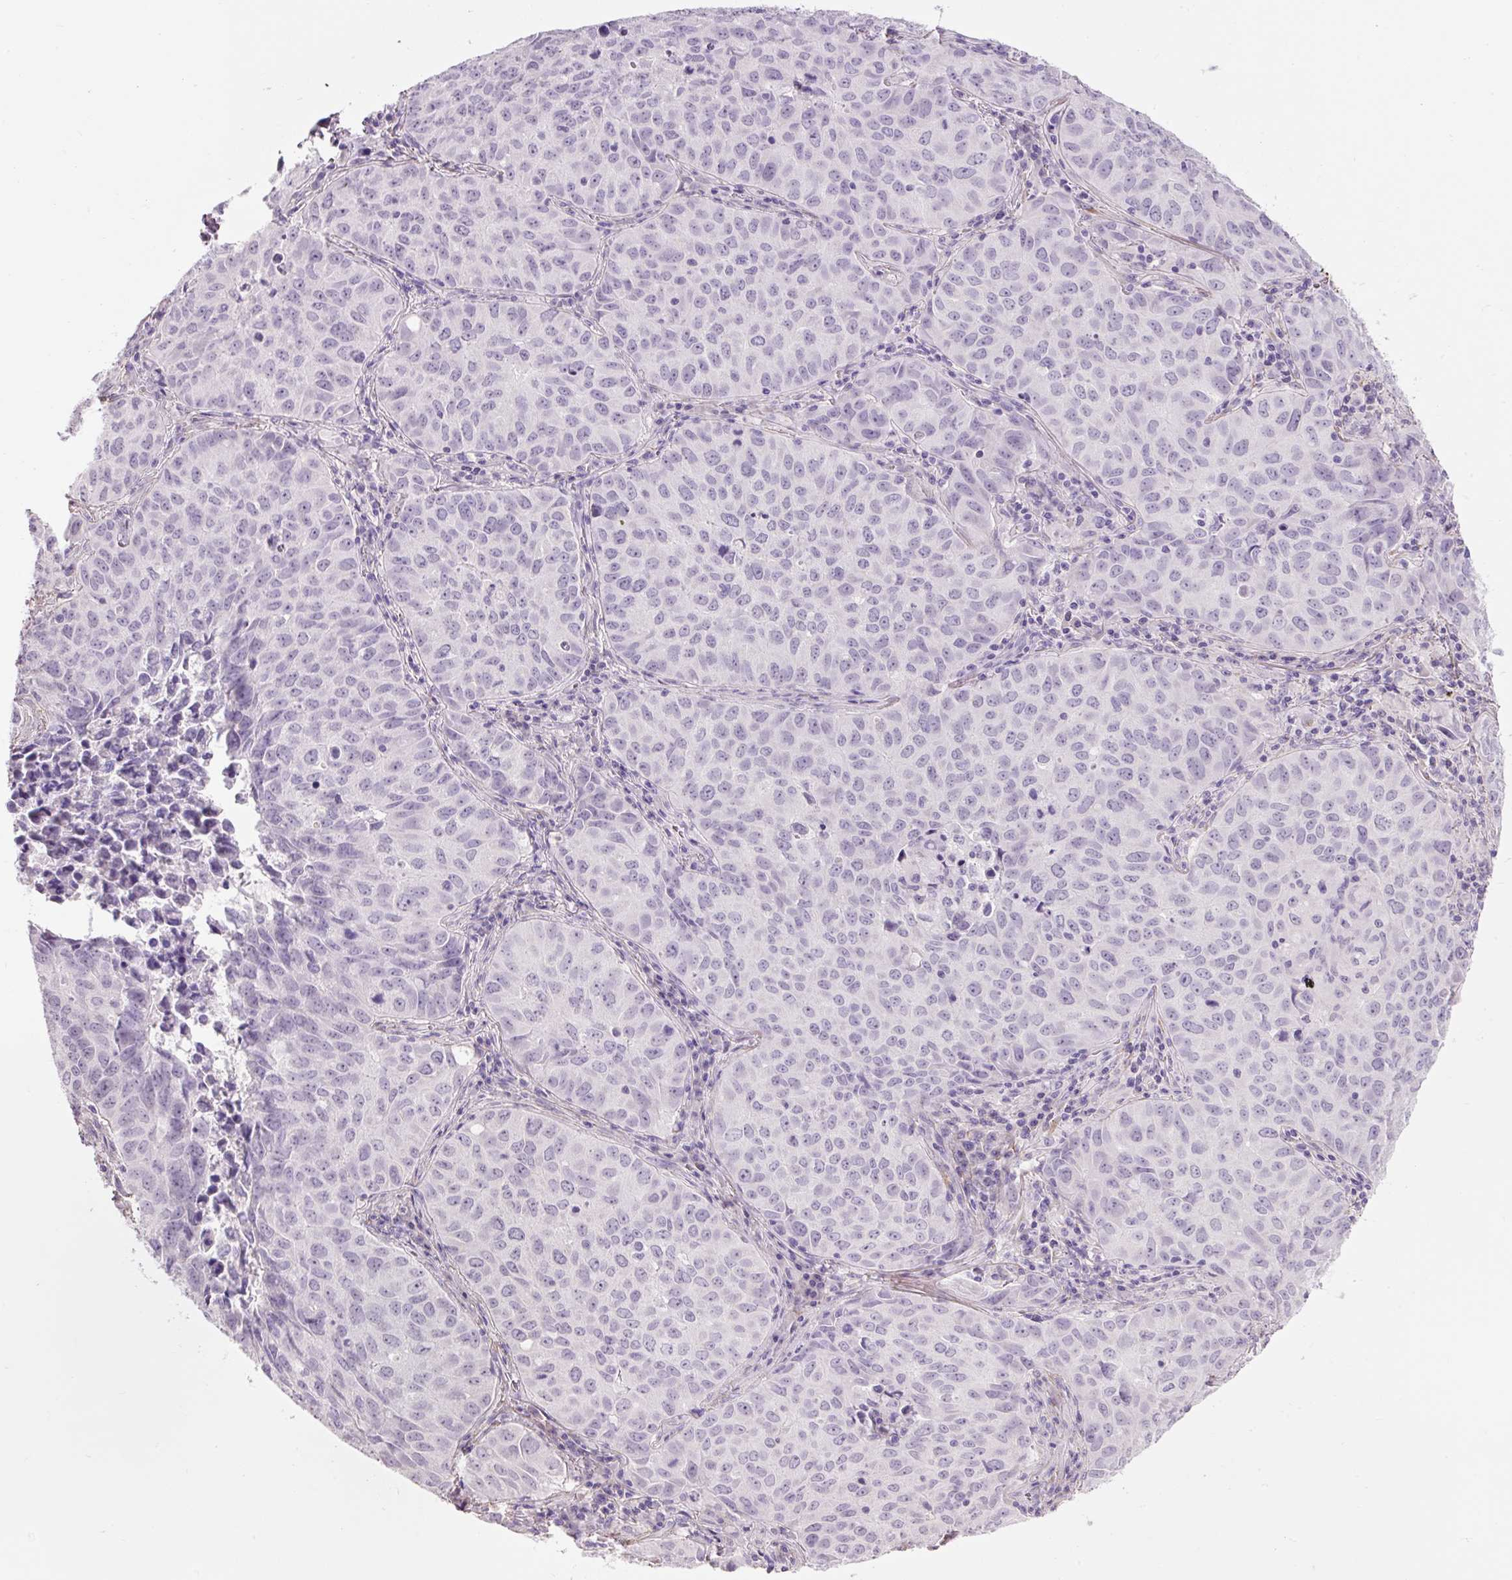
{"staining": {"intensity": "negative", "quantity": "none", "location": "none"}, "tissue": "lung cancer", "cell_type": "Tumor cells", "image_type": "cancer", "snomed": [{"axis": "morphology", "description": "Adenocarcinoma, NOS"}, {"axis": "topography", "description": "Lung"}], "caption": "This image is of lung cancer stained with immunohistochemistry (IHC) to label a protein in brown with the nuclei are counter-stained blue. There is no positivity in tumor cells.", "gene": "FBN1", "patient": {"sex": "female", "age": 50}}